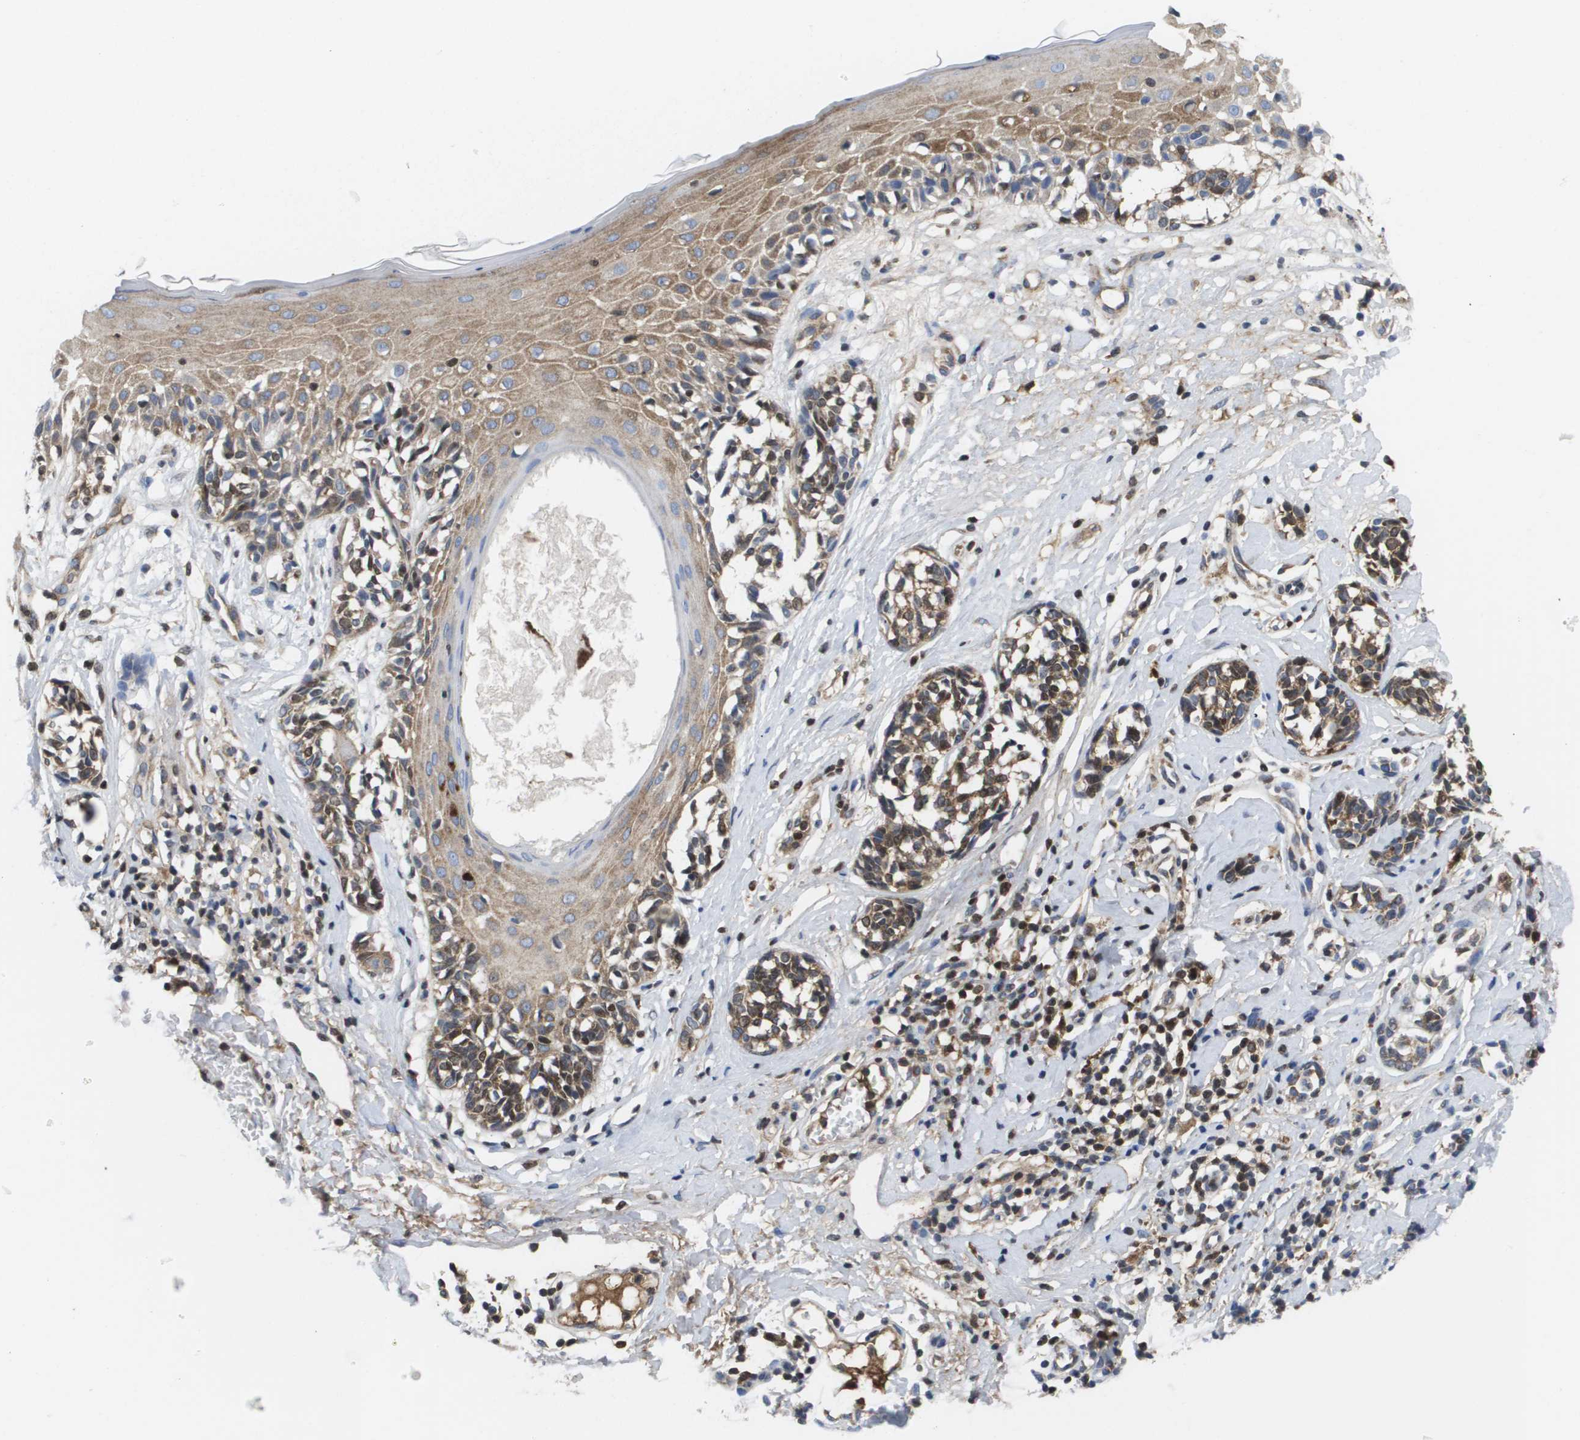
{"staining": {"intensity": "moderate", "quantity": ">75%", "location": "cytoplasmic/membranous"}, "tissue": "melanoma", "cell_type": "Tumor cells", "image_type": "cancer", "snomed": [{"axis": "morphology", "description": "Malignant melanoma, NOS"}, {"axis": "topography", "description": "Skin"}], "caption": "This is an image of immunohistochemistry (IHC) staining of malignant melanoma, which shows moderate positivity in the cytoplasmic/membranous of tumor cells.", "gene": "SERPINC1", "patient": {"sex": "male", "age": 64}}